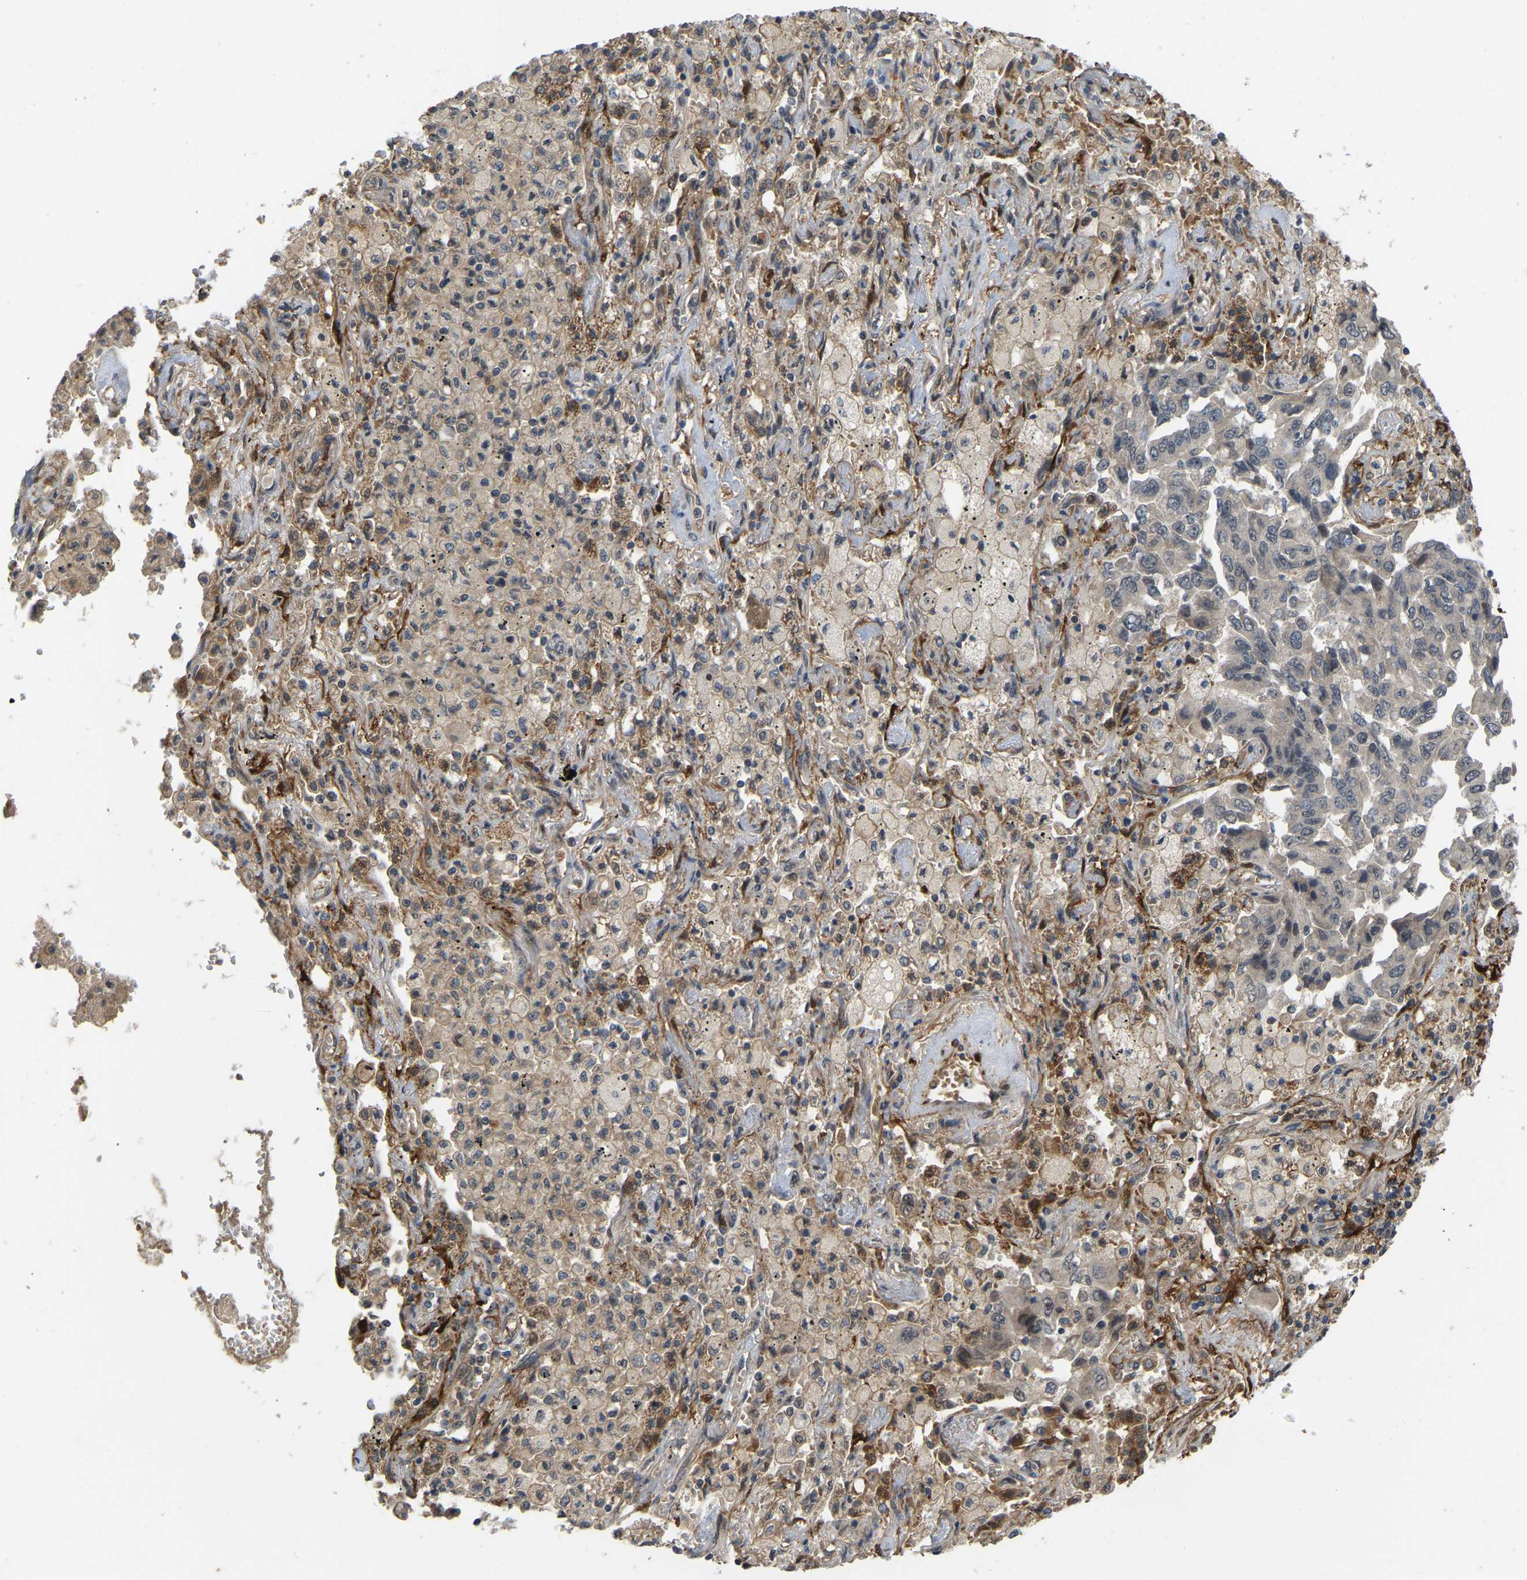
{"staining": {"intensity": "negative", "quantity": "none", "location": "none"}, "tissue": "lung cancer", "cell_type": "Tumor cells", "image_type": "cancer", "snomed": [{"axis": "morphology", "description": "Adenocarcinoma, NOS"}, {"axis": "topography", "description": "Lung"}], "caption": "Tumor cells show no significant protein positivity in lung cancer (adenocarcinoma).", "gene": "LIMK2", "patient": {"sex": "female", "age": 65}}